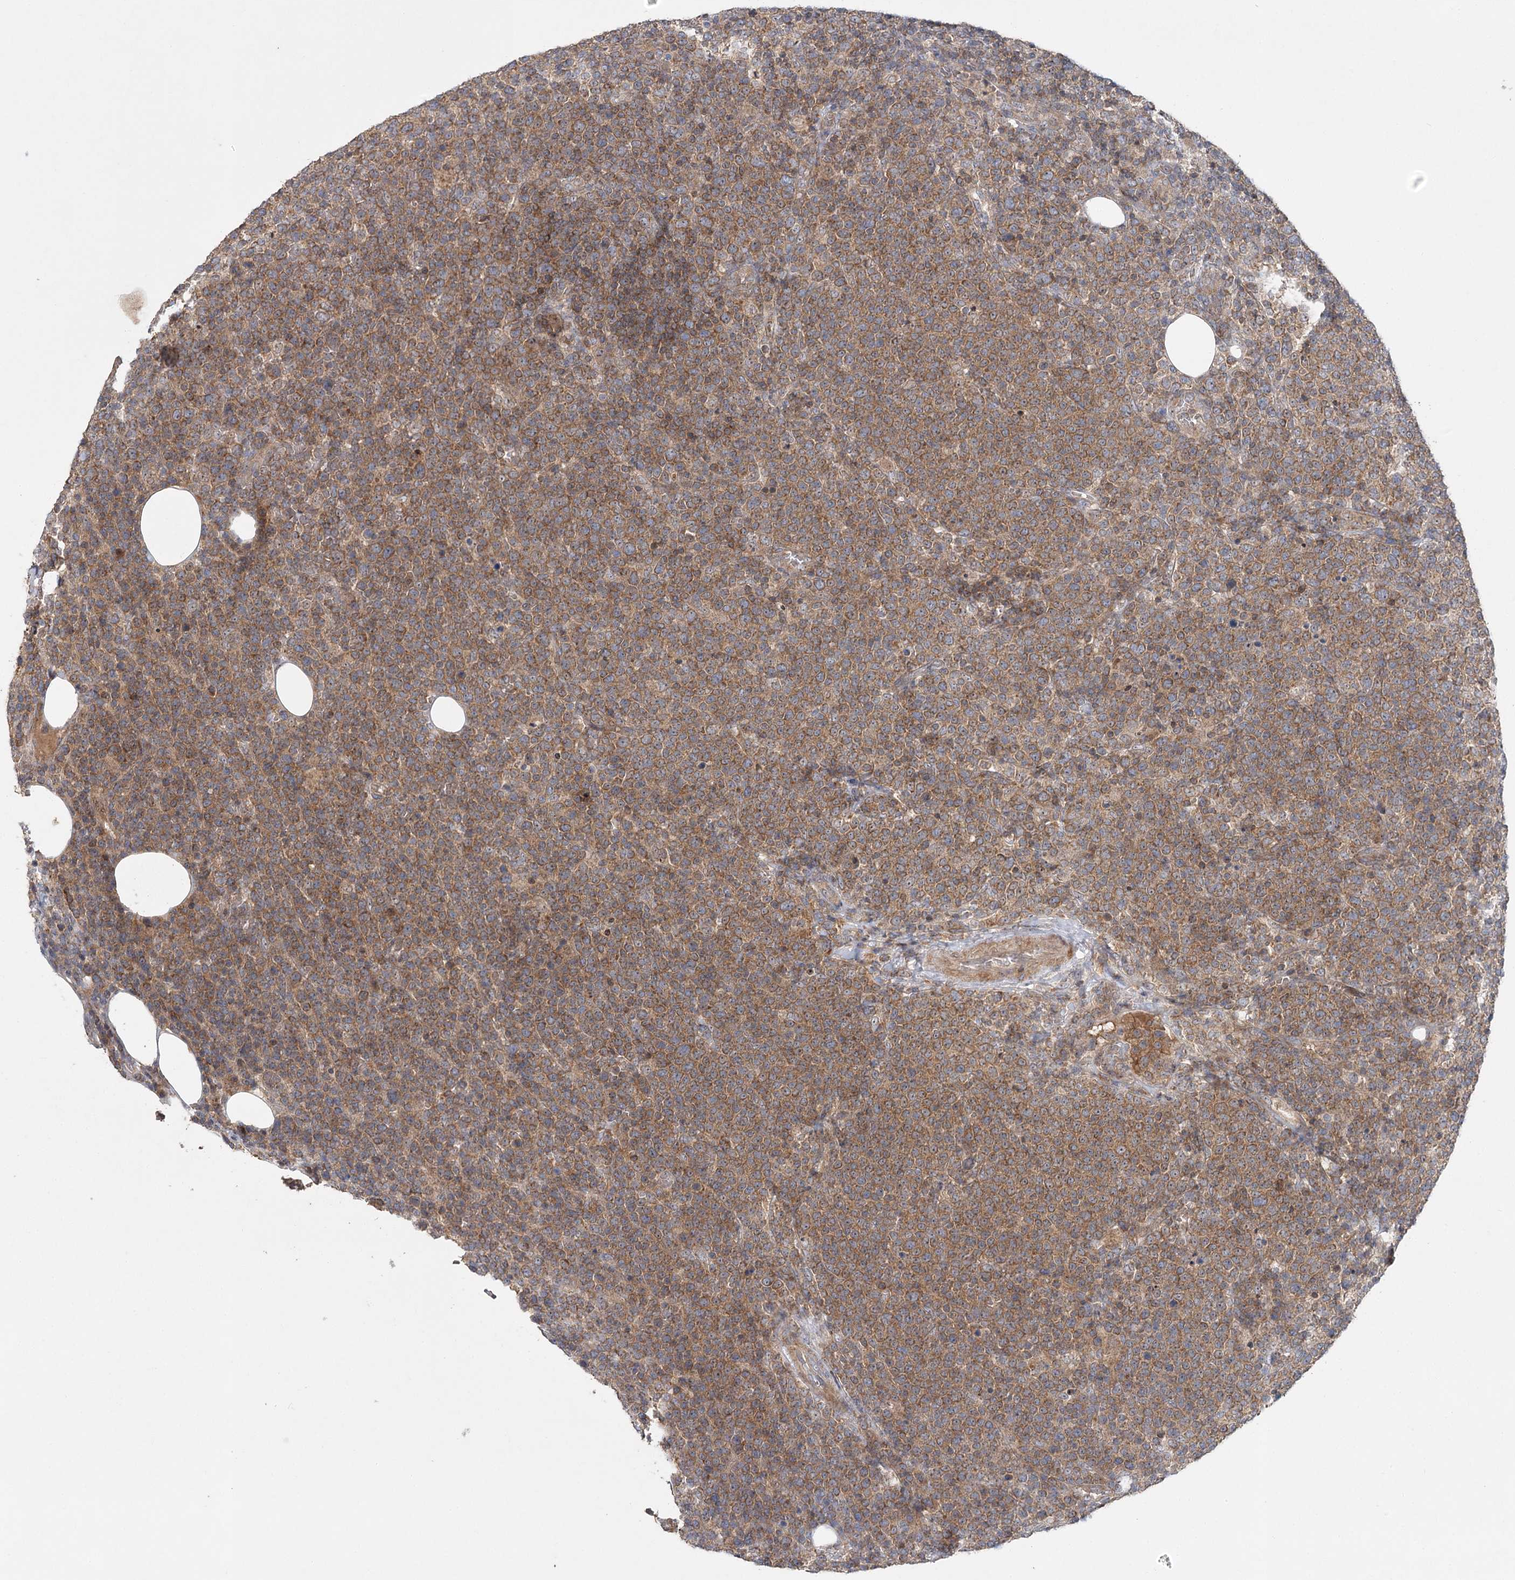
{"staining": {"intensity": "moderate", "quantity": "25%-75%", "location": "cytoplasmic/membranous,nuclear"}, "tissue": "lymphoma", "cell_type": "Tumor cells", "image_type": "cancer", "snomed": [{"axis": "morphology", "description": "Malignant lymphoma, non-Hodgkin's type, High grade"}, {"axis": "topography", "description": "Lymph node"}], "caption": "Moderate cytoplasmic/membranous and nuclear protein staining is seen in approximately 25%-75% of tumor cells in malignant lymphoma, non-Hodgkin's type (high-grade).", "gene": "RAPGEF6", "patient": {"sex": "male", "age": 61}}